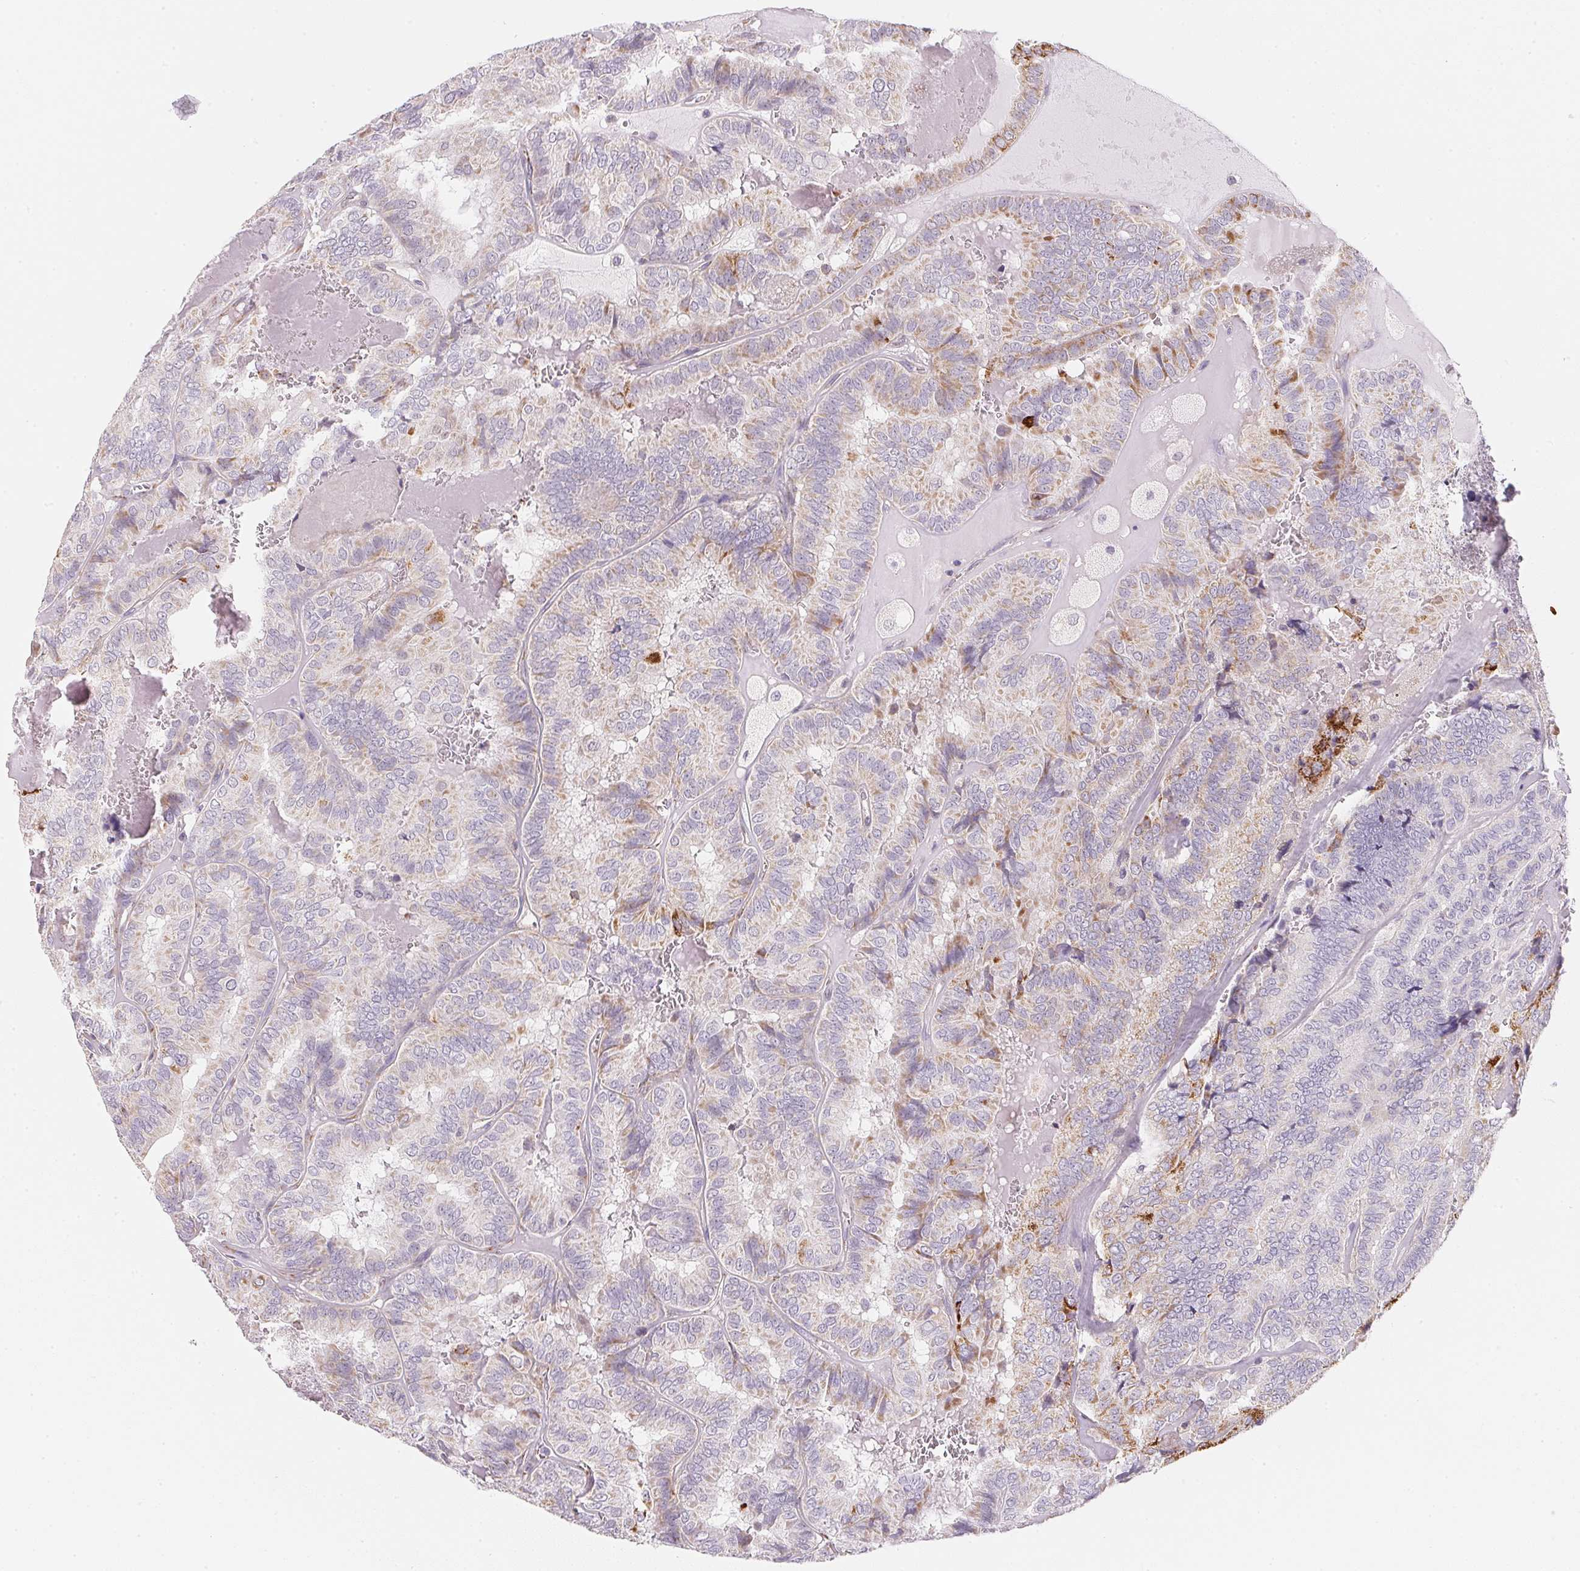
{"staining": {"intensity": "moderate", "quantity": "<25%", "location": "cytoplasmic/membranous"}, "tissue": "thyroid cancer", "cell_type": "Tumor cells", "image_type": "cancer", "snomed": [{"axis": "morphology", "description": "Papillary adenocarcinoma, NOS"}, {"axis": "topography", "description": "Thyroid gland"}], "caption": "Tumor cells reveal moderate cytoplasmic/membranous staining in about <25% of cells in thyroid cancer.", "gene": "GIPC2", "patient": {"sex": "female", "age": 75}}